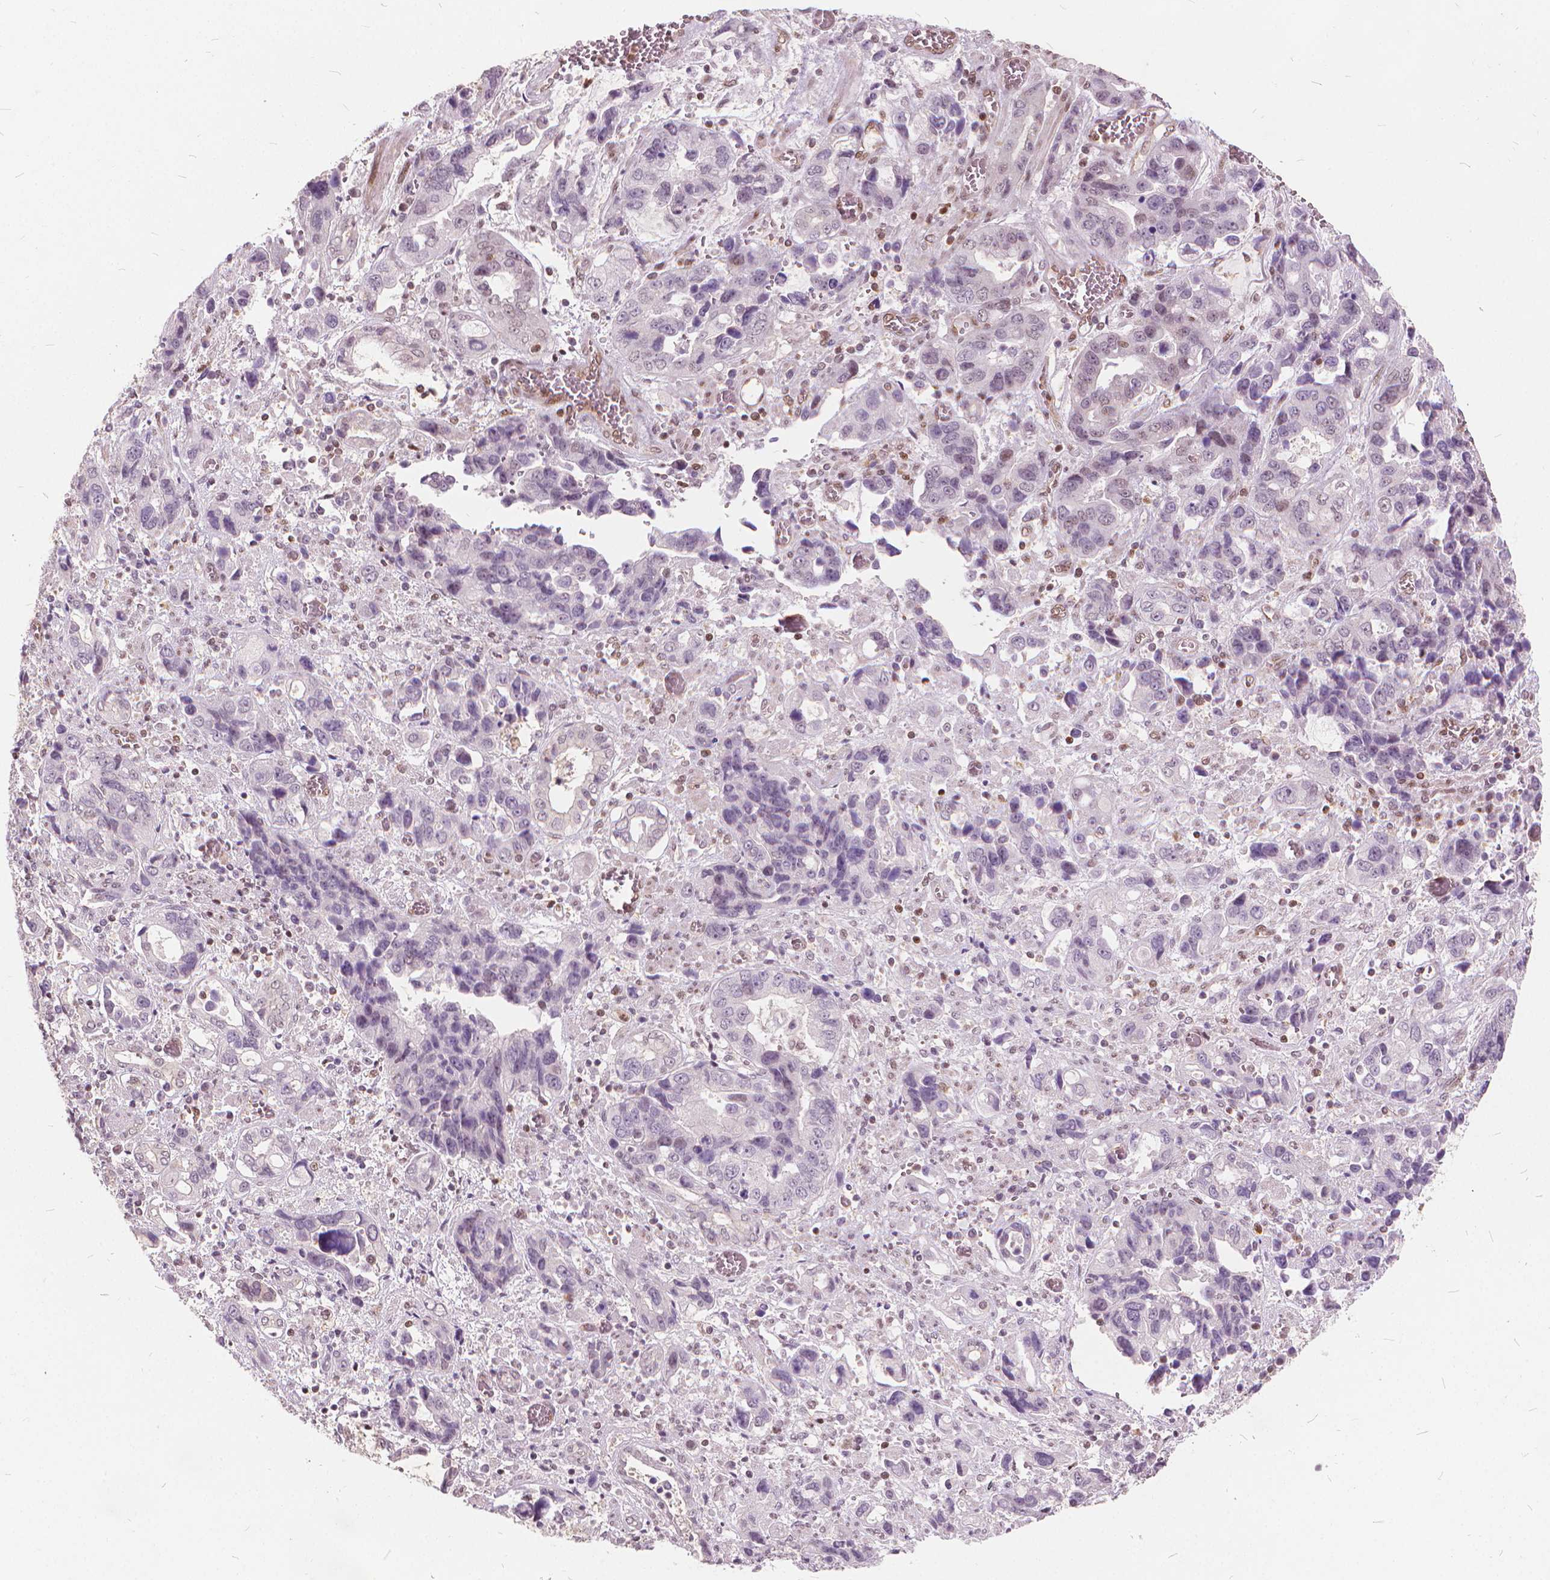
{"staining": {"intensity": "negative", "quantity": "none", "location": "none"}, "tissue": "stomach cancer", "cell_type": "Tumor cells", "image_type": "cancer", "snomed": [{"axis": "morphology", "description": "Adenocarcinoma, NOS"}, {"axis": "topography", "description": "Stomach, upper"}], "caption": "Protein analysis of adenocarcinoma (stomach) displays no significant staining in tumor cells.", "gene": "STAT5B", "patient": {"sex": "female", "age": 81}}